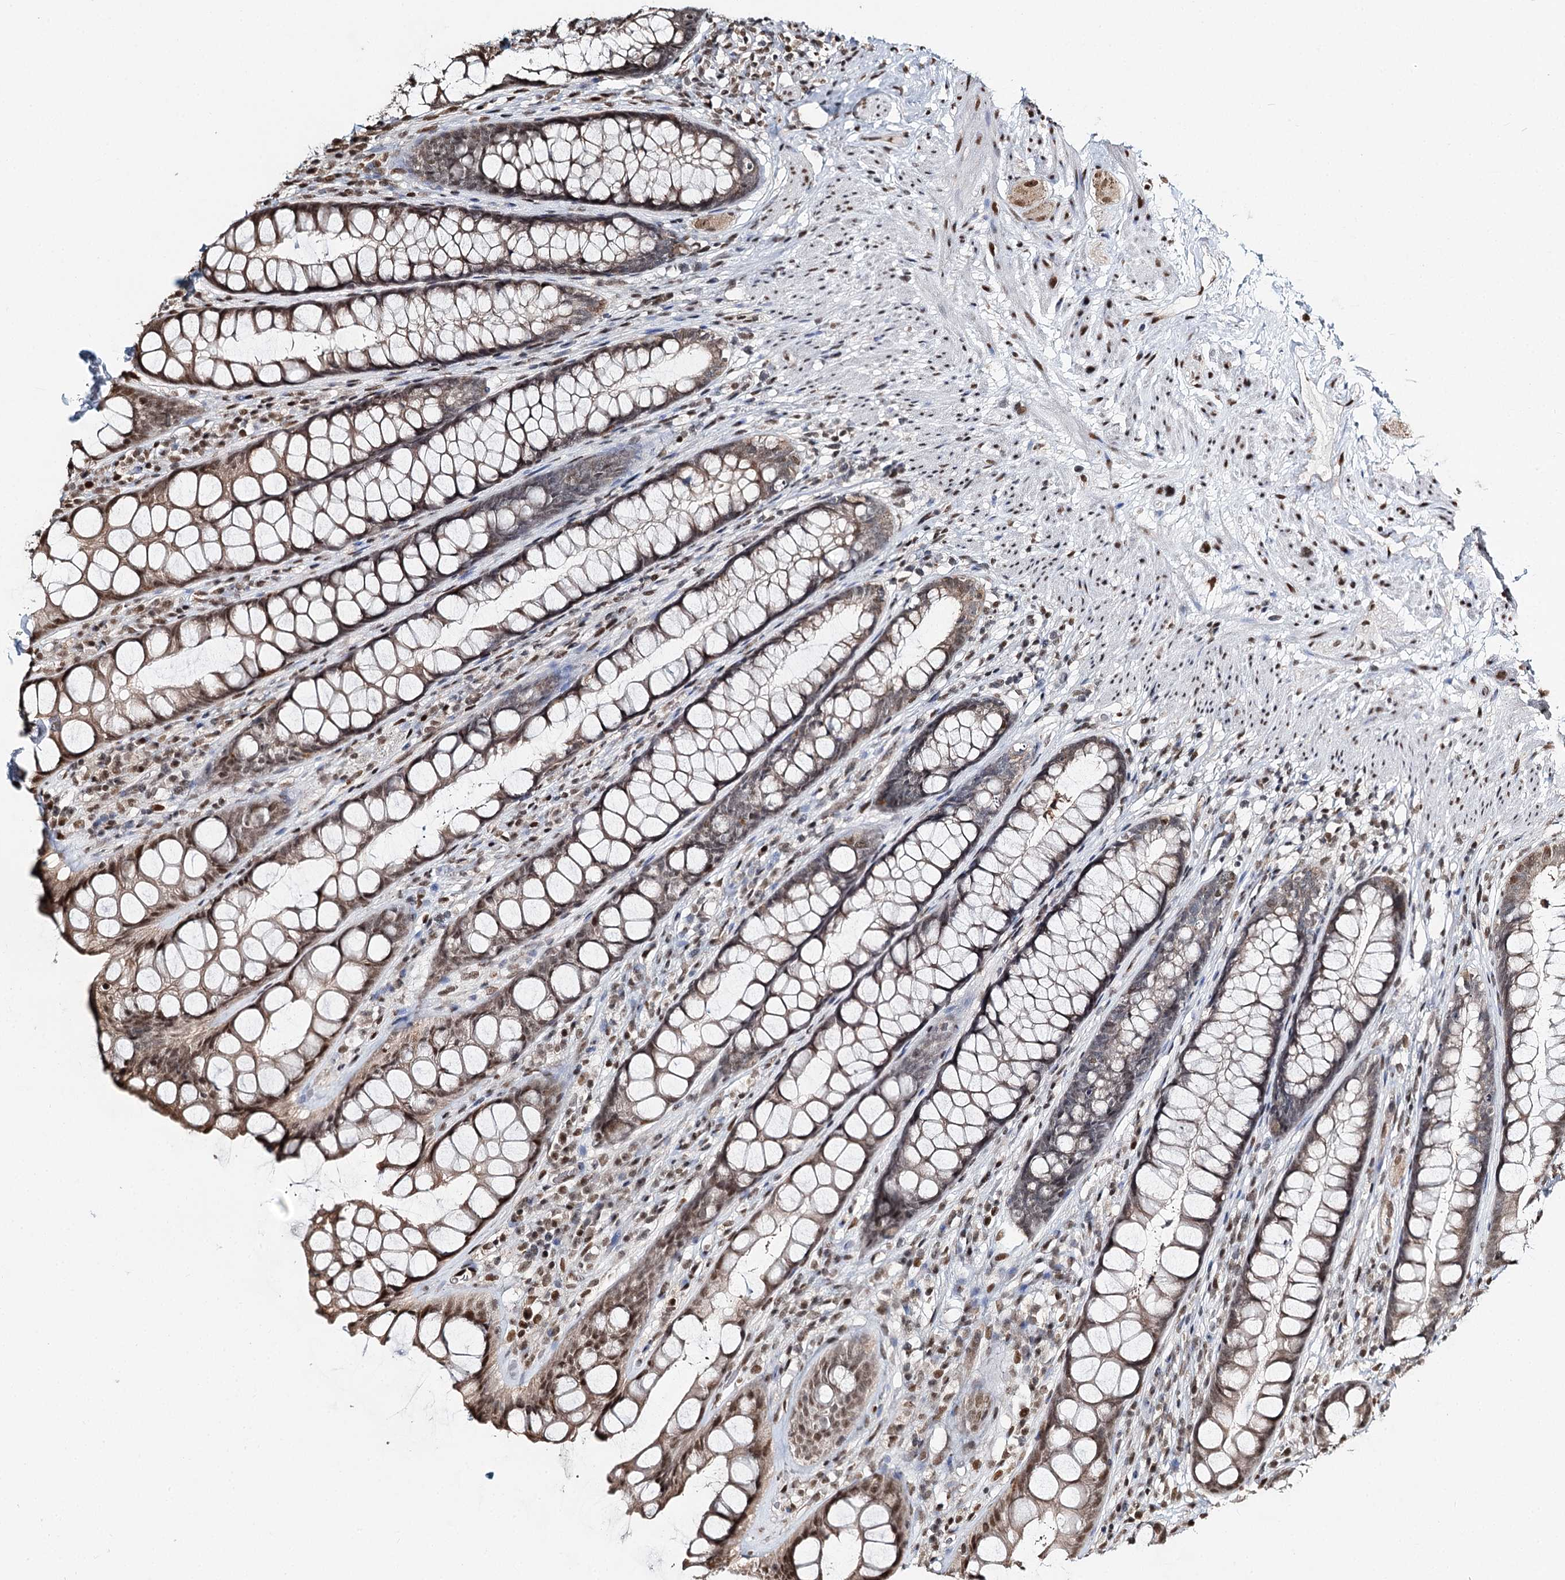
{"staining": {"intensity": "moderate", "quantity": "25%-75%", "location": "nuclear"}, "tissue": "rectum", "cell_type": "Glandular cells", "image_type": "normal", "snomed": [{"axis": "morphology", "description": "Normal tissue, NOS"}, {"axis": "topography", "description": "Rectum"}], "caption": "Moderate nuclear expression is present in approximately 25%-75% of glandular cells in unremarkable rectum. The staining was performed using DAB (3,3'-diaminobenzidine) to visualize the protein expression in brown, while the nuclei were stained in blue with hematoxylin (Magnification: 20x).", "gene": "RPS27A", "patient": {"sex": "male", "age": 74}}